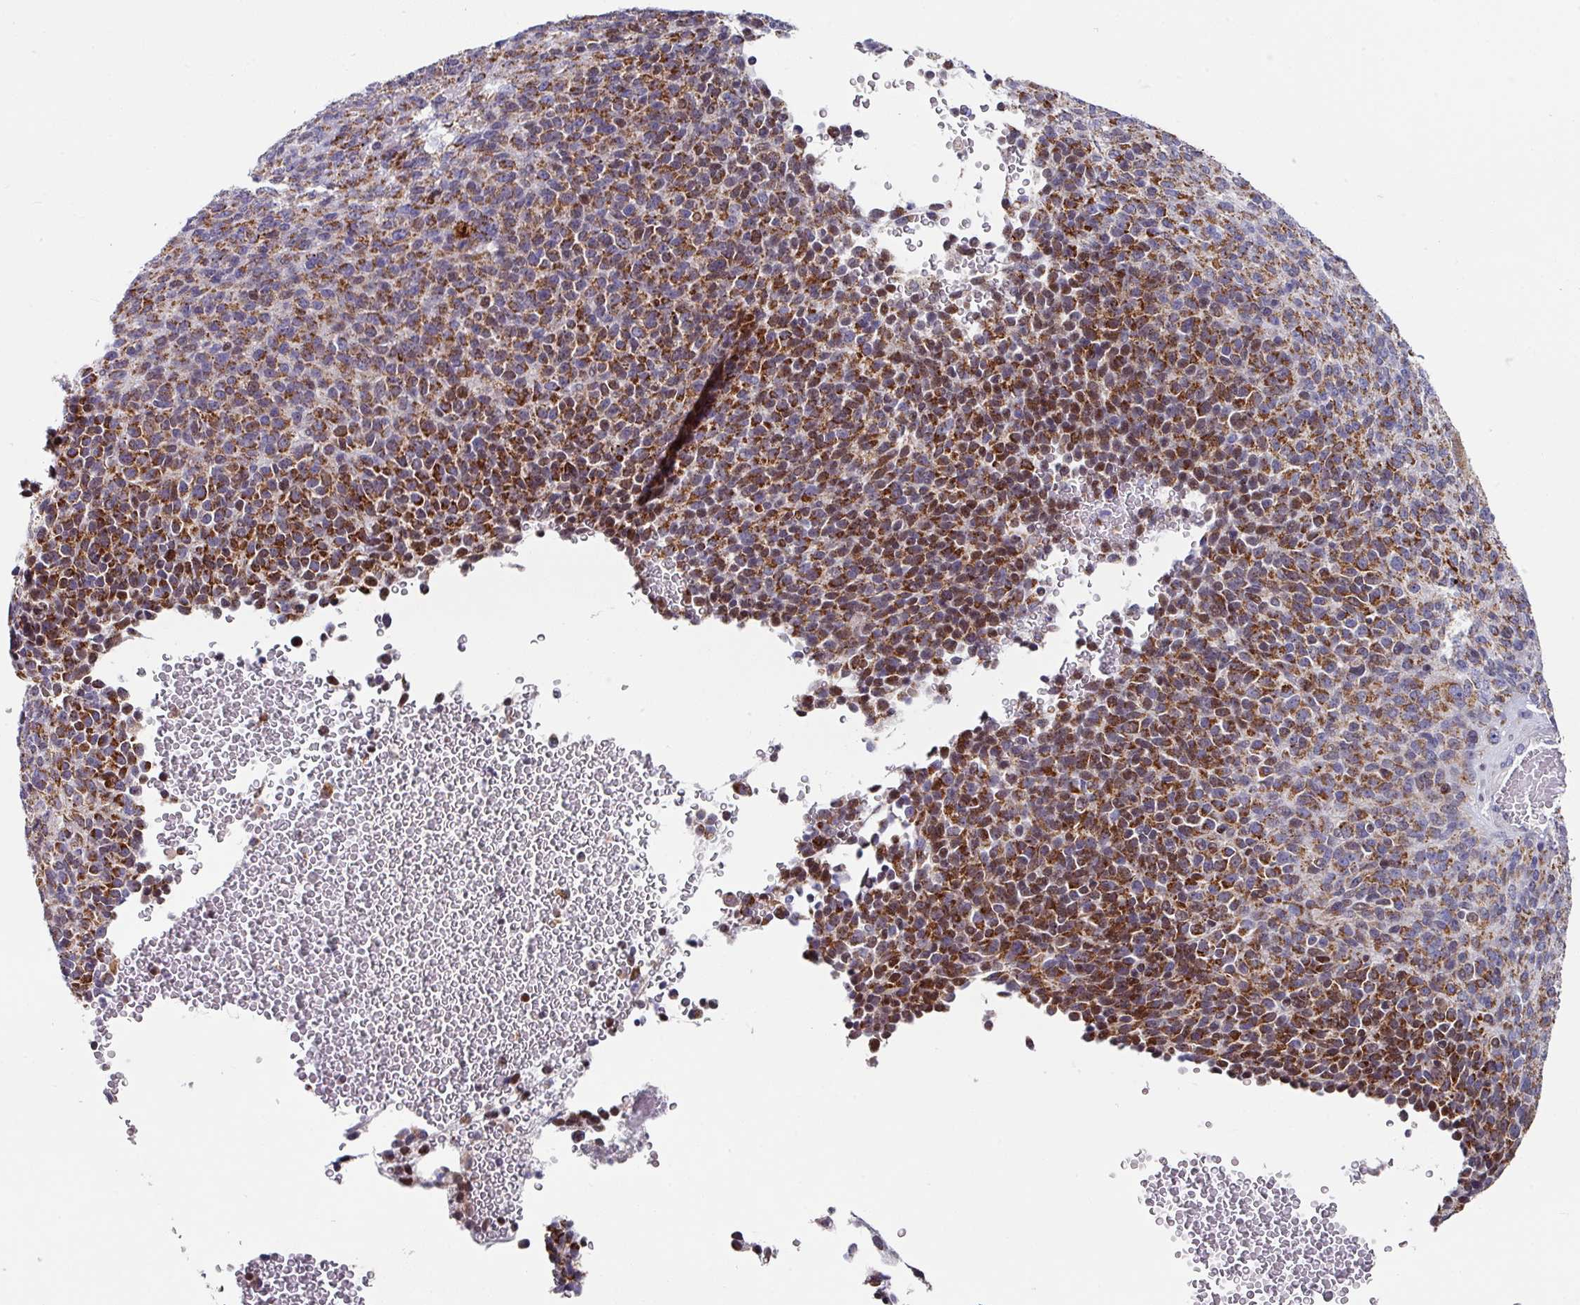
{"staining": {"intensity": "strong", "quantity": "25%-75%", "location": "cytoplasmic/membranous"}, "tissue": "melanoma", "cell_type": "Tumor cells", "image_type": "cancer", "snomed": [{"axis": "morphology", "description": "Malignant melanoma, Metastatic site"}, {"axis": "topography", "description": "Brain"}], "caption": "Tumor cells reveal high levels of strong cytoplasmic/membranous positivity in approximately 25%-75% of cells in malignant melanoma (metastatic site).", "gene": "CBX7", "patient": {"sex": "female", "age": 56}}